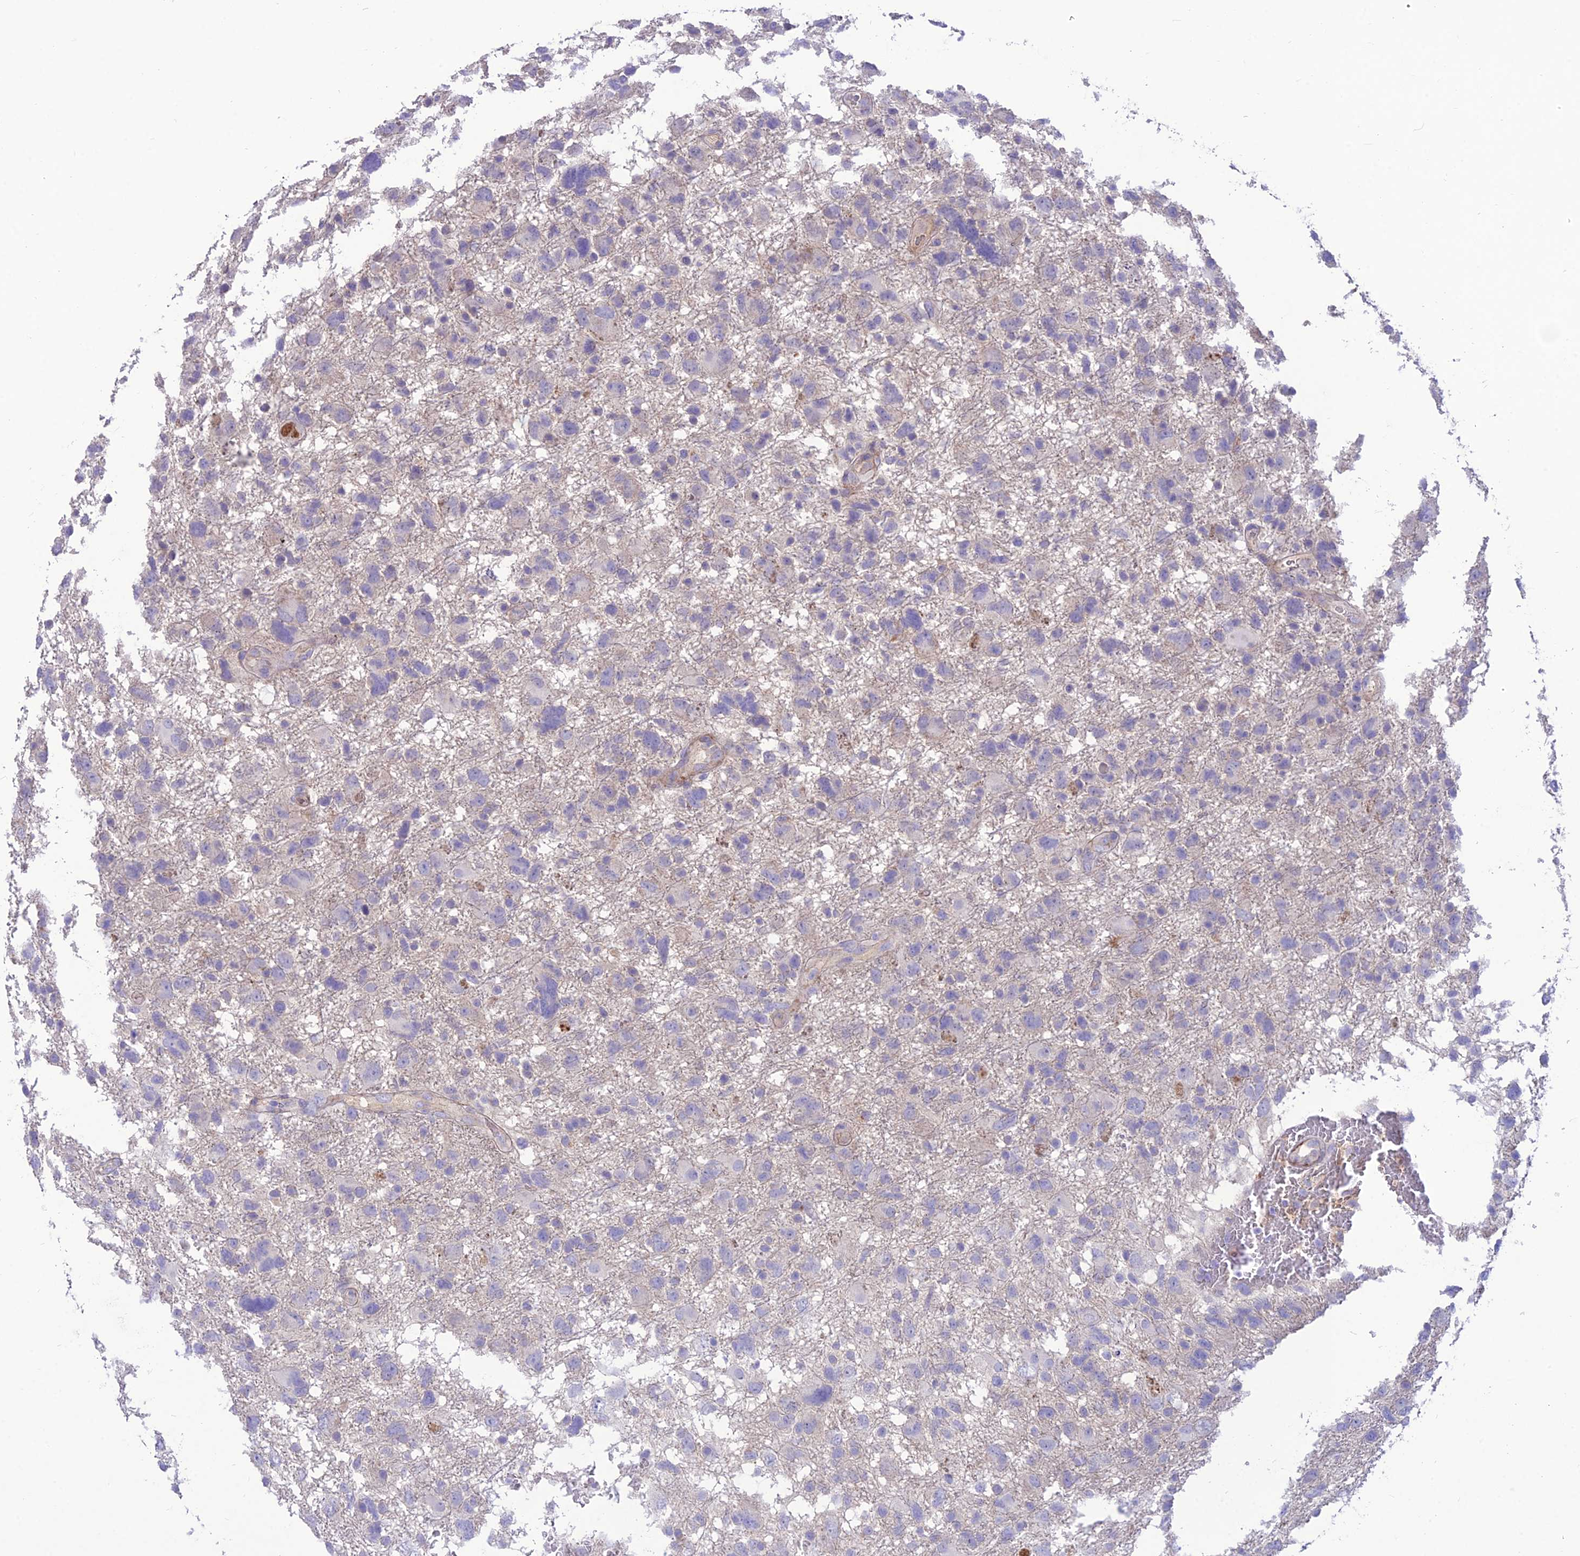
{"staining": {"intensity": "negative", "quantity": "none", "location": "none"}, "tissue": "glioma", "cell_type": "Tumor cells", "image_type": "cancer", "snomed": [{"axis": "morphology", "description": "Glioma, malignant, High grade"}, {"axis": "topography", "description": "Brain"}], "caption": "Photomicrograph shows no protein staining in tumor cells of malignant glioma (high-grade) tissue.", "gene": "TEKT3", "patient": {"sex": "male", "age": 61}}